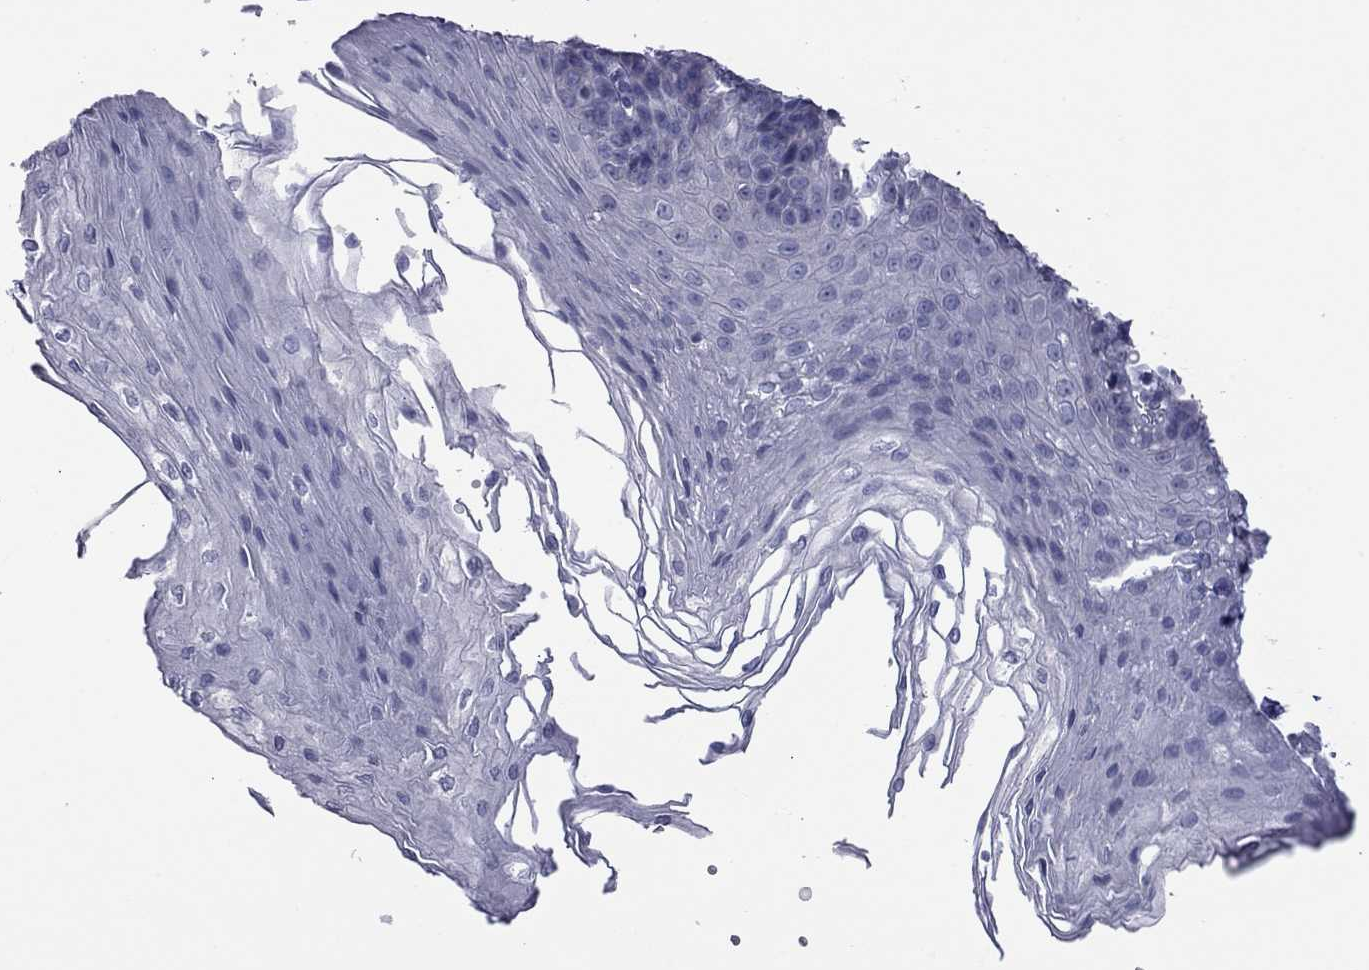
{"staining": {"intensity": "negative", "quantity": "none", "location": "none"}, "tissue": "esophagus", "cell_type": "Squamous epithelial cells", "image_type": "normal", "snomed": [{"axis": "morphology", "description": "Normal tissue, NOS"}, {"axis": "topography", "description": "Esophagus"}], "caption": "Squamous epithelial cells show no significant protein staining in normal esophagus. (IHC, brightfield microscopy, high magnification).", "gene": "HYLS1", "patient": {"sex": "female", "age": 62}}